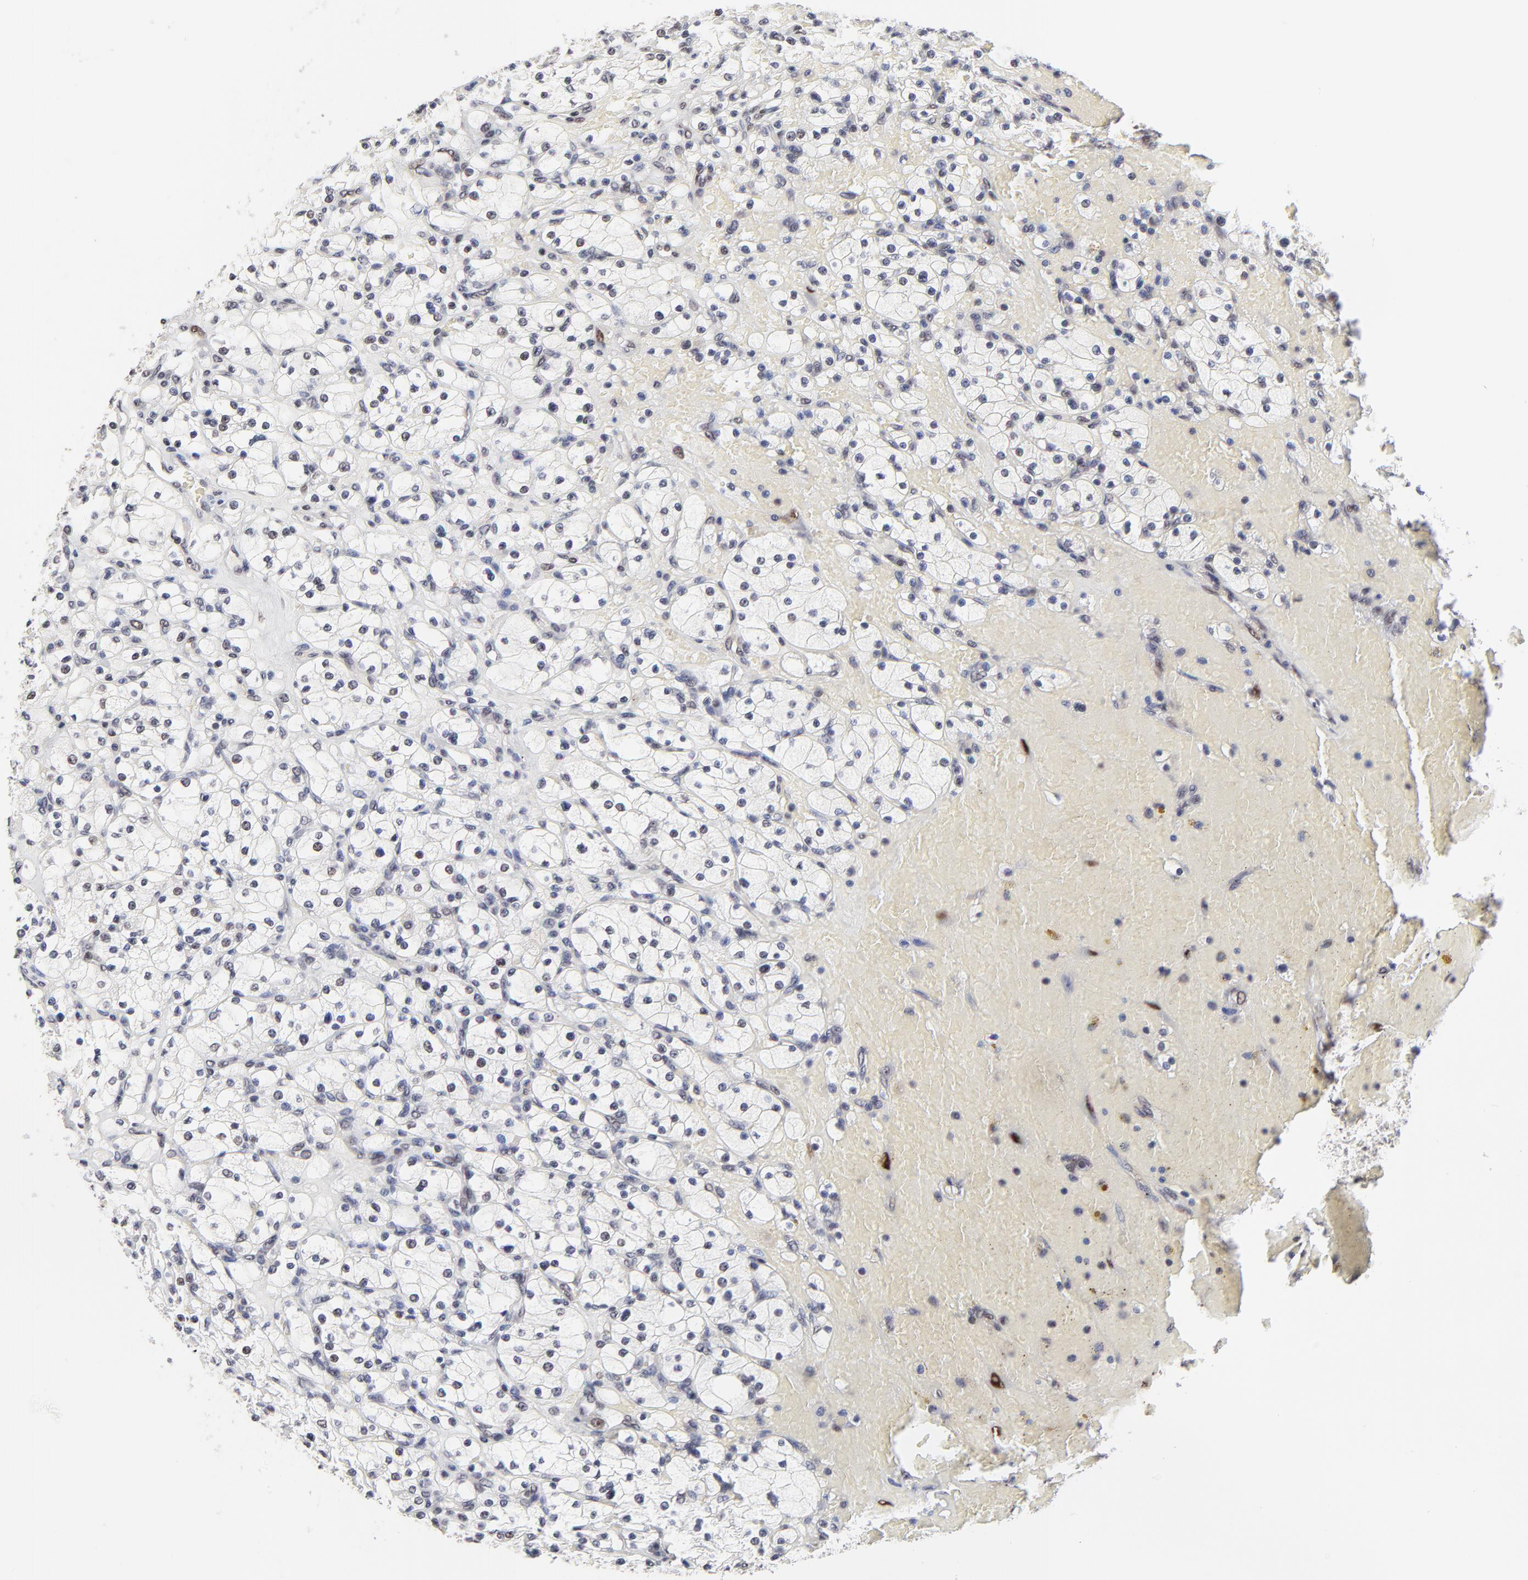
{"staining": {"intensity": "negative", "quantity": "none", "location": "none"}, "tissue": "renal cancer", "cell_type": "Tumor cells", "image_type": "cancer", "snomed": [{"axis": "morphology", "description": "Adenocarcinoma, NOS"}, {"axis": "topography", "description": "Kidney"}], "caption": "Adenocarcinoma (renal) was stained to show a protein in brown. There is no significant staining in tumor cells. The staining is performed using DAB (3,3'-diaminobenzidine) brown chromogen with nuclei counter-stained in using hematoxylin.", "gene": "OGFOD1", "patient": {"sex": "female", "age": 83}}